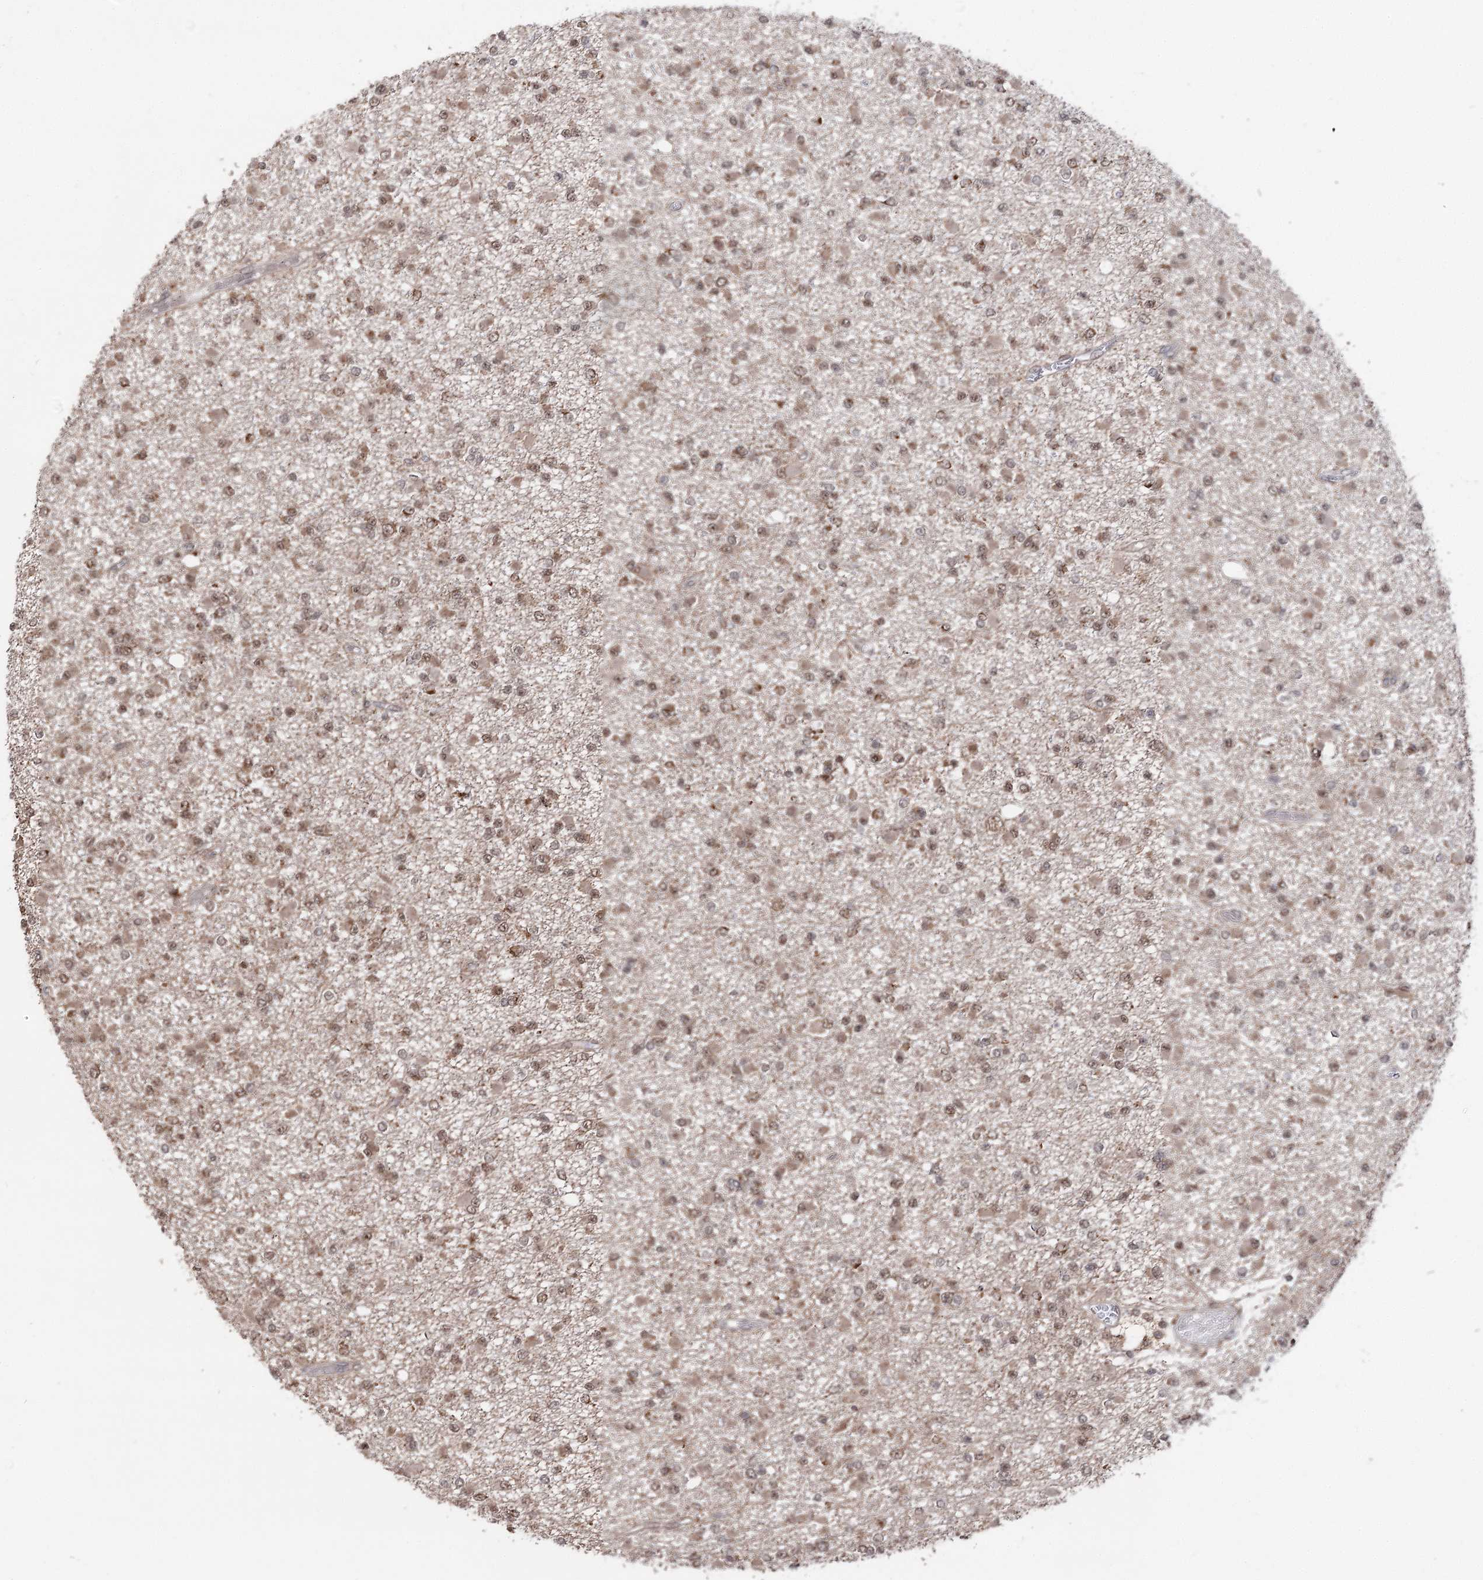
{"staining": {"intensity": "moderate", "quantity": ">75%", "location": "nuclear"}, "tissue": "glioma", "cell_type": "Tumor cells", "image_type": "cancer", "snomed": [{"axis": "morphology", "description": "Glioma, malignant, Low grade"}, {"axis": "topography", "description": "Brain"}], "caption": "Human glioma stained for a protein (brown) exhibits moderate nuclear positive positivity in about >75% of tumor cells.", "gene": "FAM53B", "patient": {"sex": "female", "age": 22}}